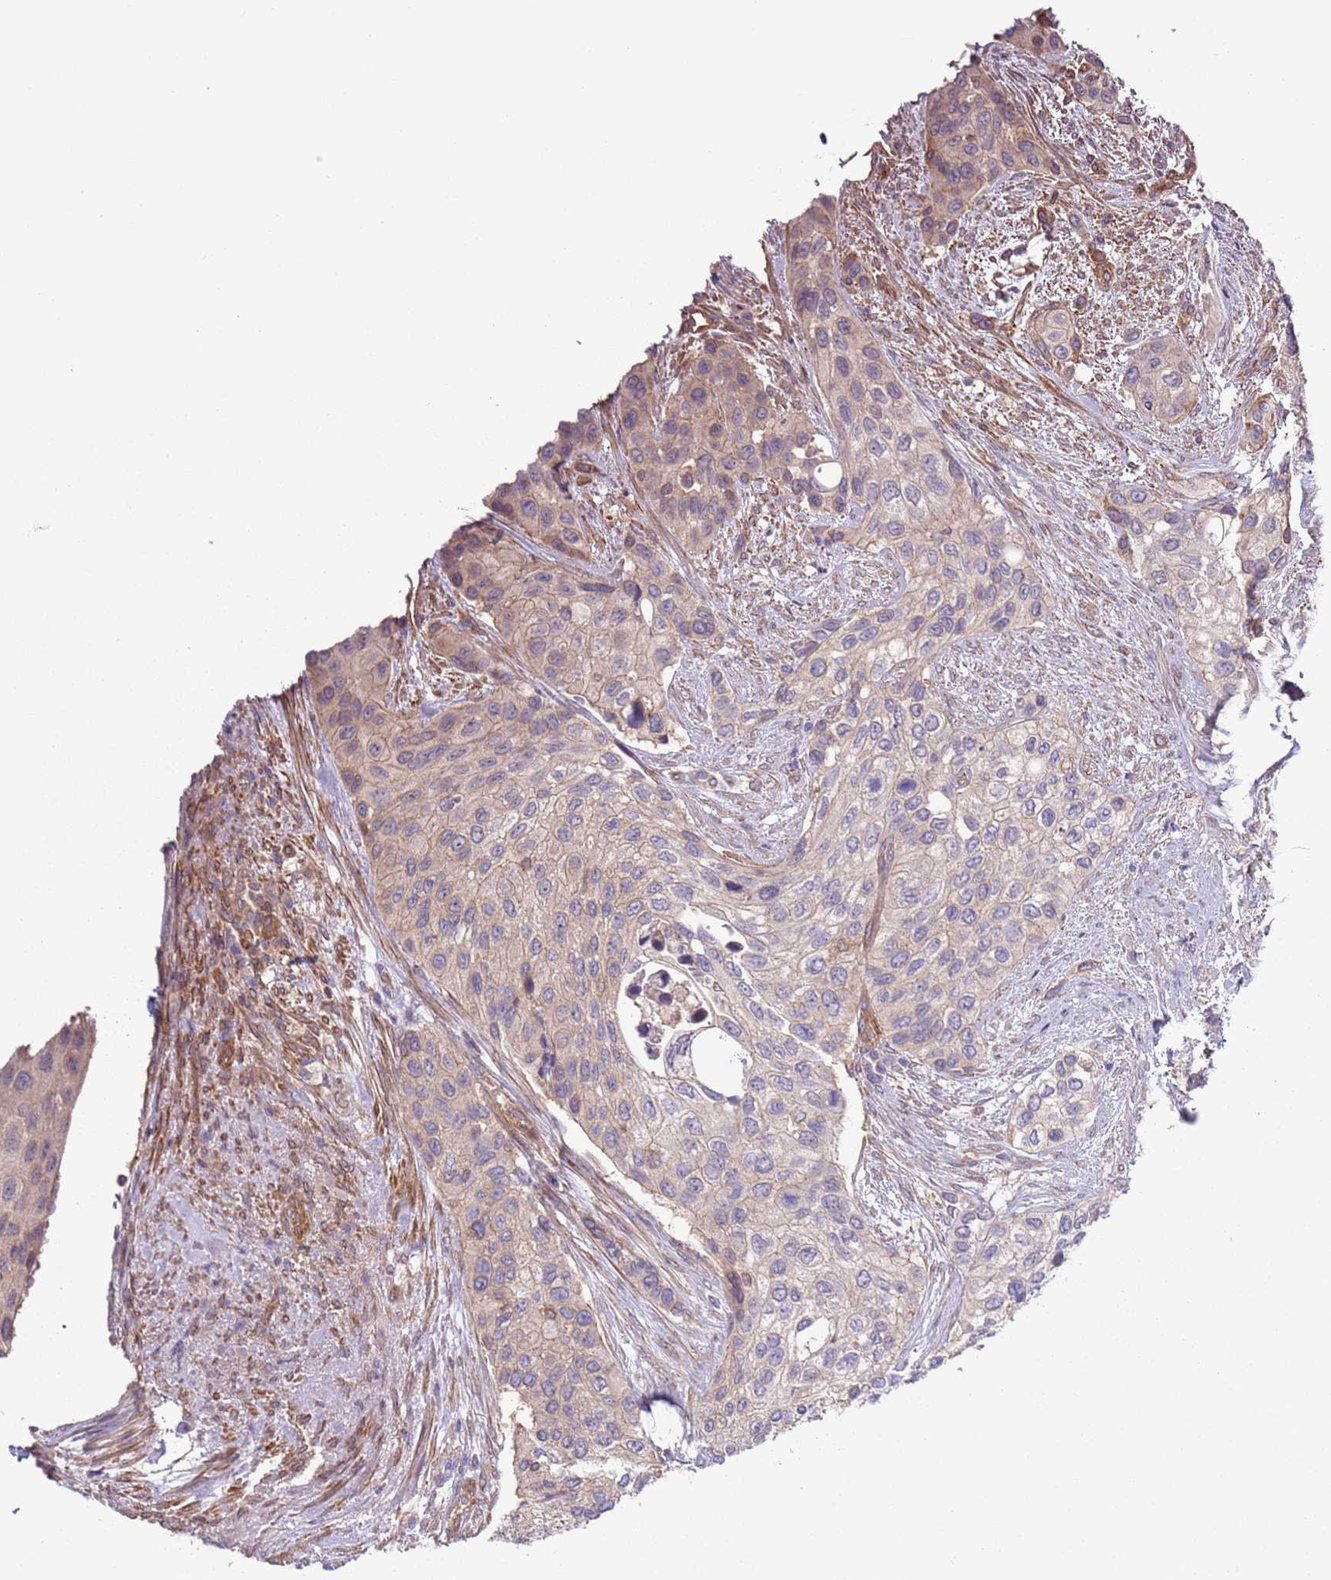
{"staining": {"intensity": "weak", "quantity": "<25%", "location": "cytoplasmic/membranous"}, "tissue": "urothelial cancer", "cell_type": "Tumor cells", "image_type": "cancer", "snomed": [{"axis": "morphology", "description": "Normal tissue, NOS"}, {"axis": "morphology", "description": "Urothelial carcinoma, High grade"}, {"axis": "topography", "description": "Vascular tissue"}, {"axis": "topography", "description": "Urinary bladder"}], "caption": "DAB (3,3'-diaminobenzidine) immunohistochemical staining of urothelial cancer demonstrates no significant positivity in tumor cells.", "gene": "LPIN2", "patient": {"sex": "female", "age": 56}}